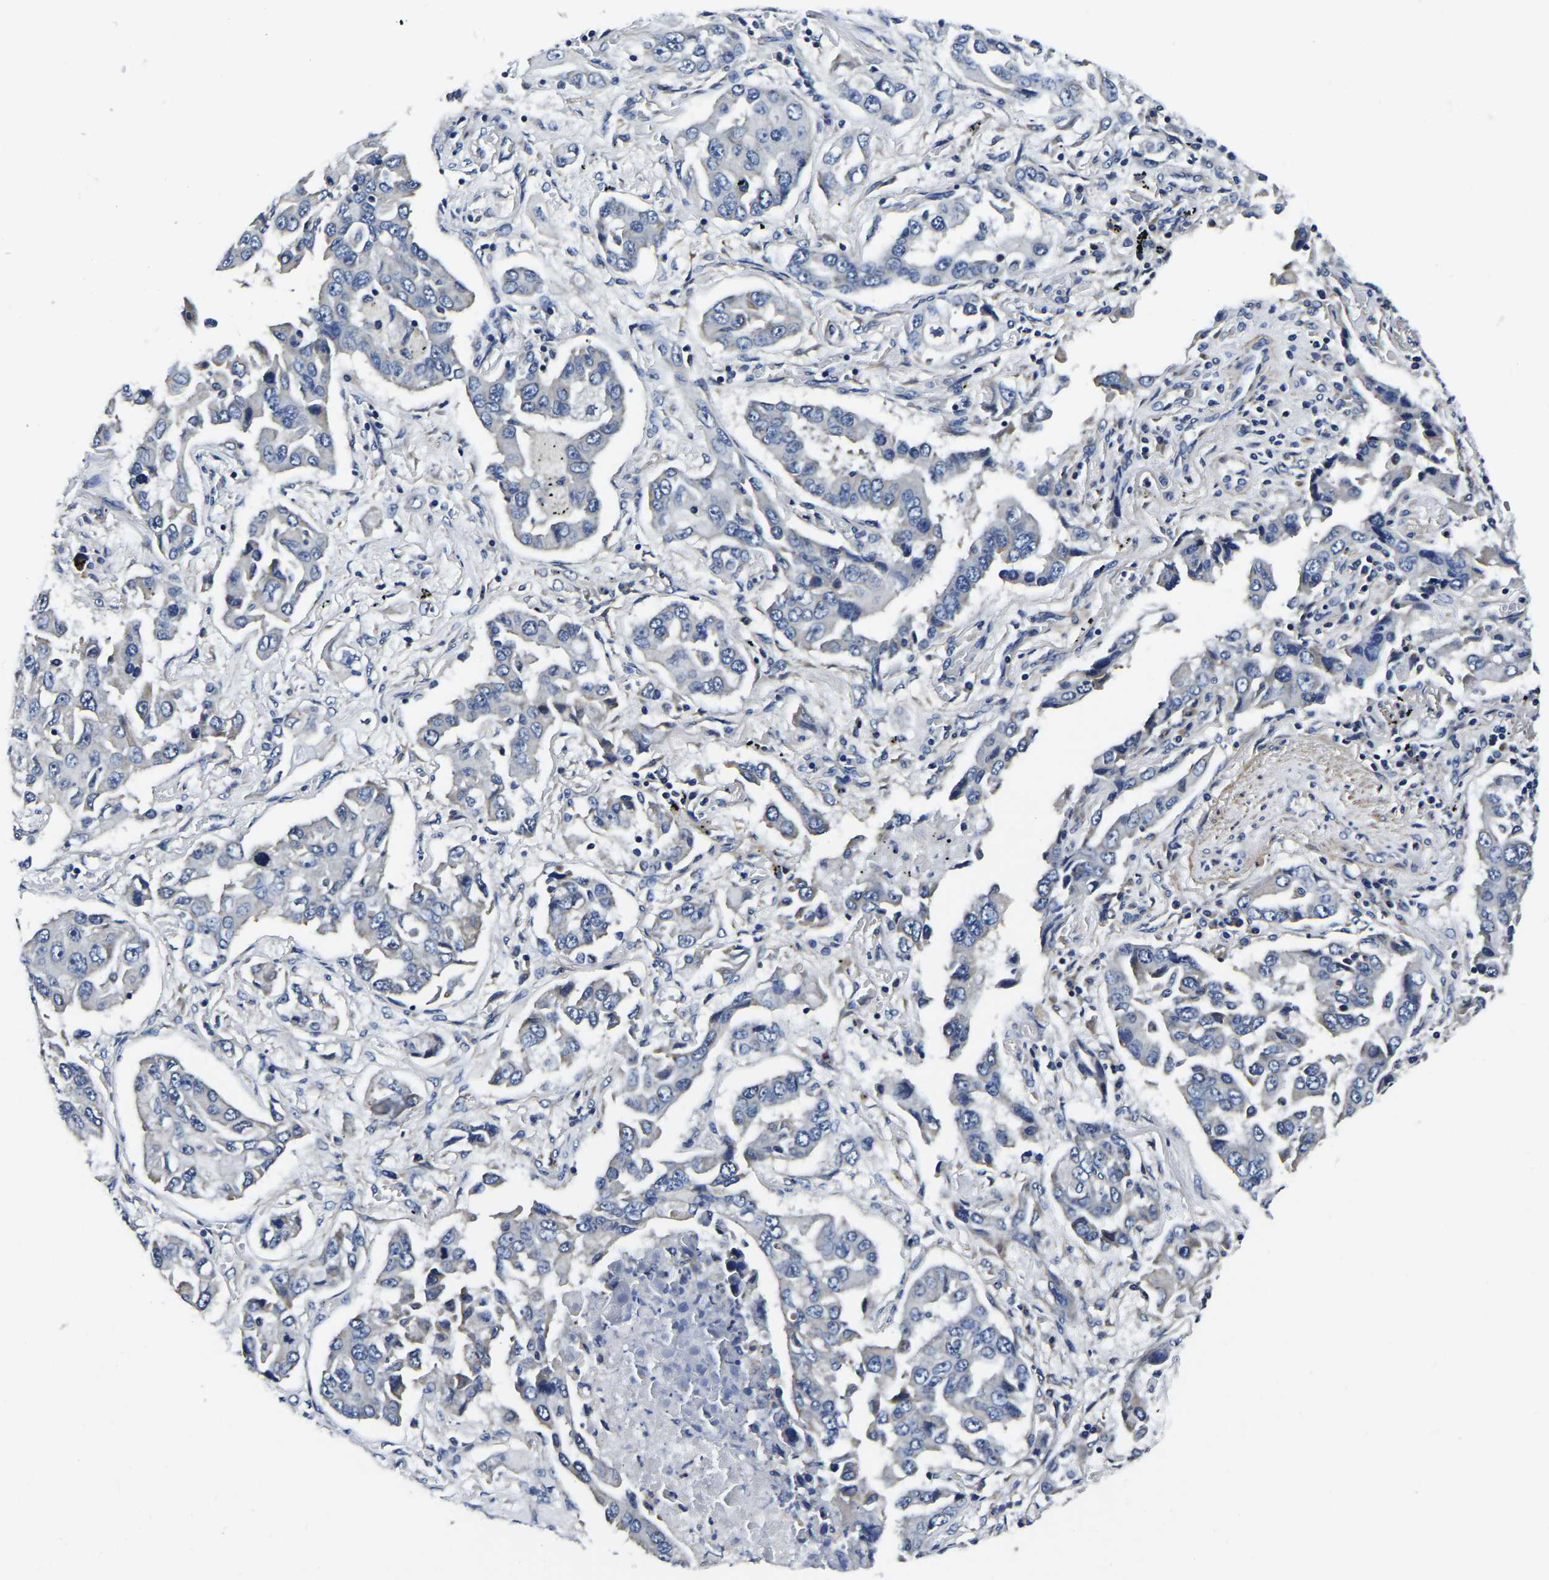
{"staining": {"intensity": "negative", "quantity": "none", "location": "none"}, "tissue": "lung cancer", "cell_type": "Tumor cells", "image_type": "cancer", "snomed": [{"axis": "morphology", "description": "Adenocarcinoma, NOS"}, {"axis": "topography", "description": "Lung"}], "caption": "Human lung cancer (adenocarcinoma) stained for a protein using IHC demonstrates no positivity in tumor cells.", "gene": "KCTD17", "patient": {"sex": "female", "age": 65}}